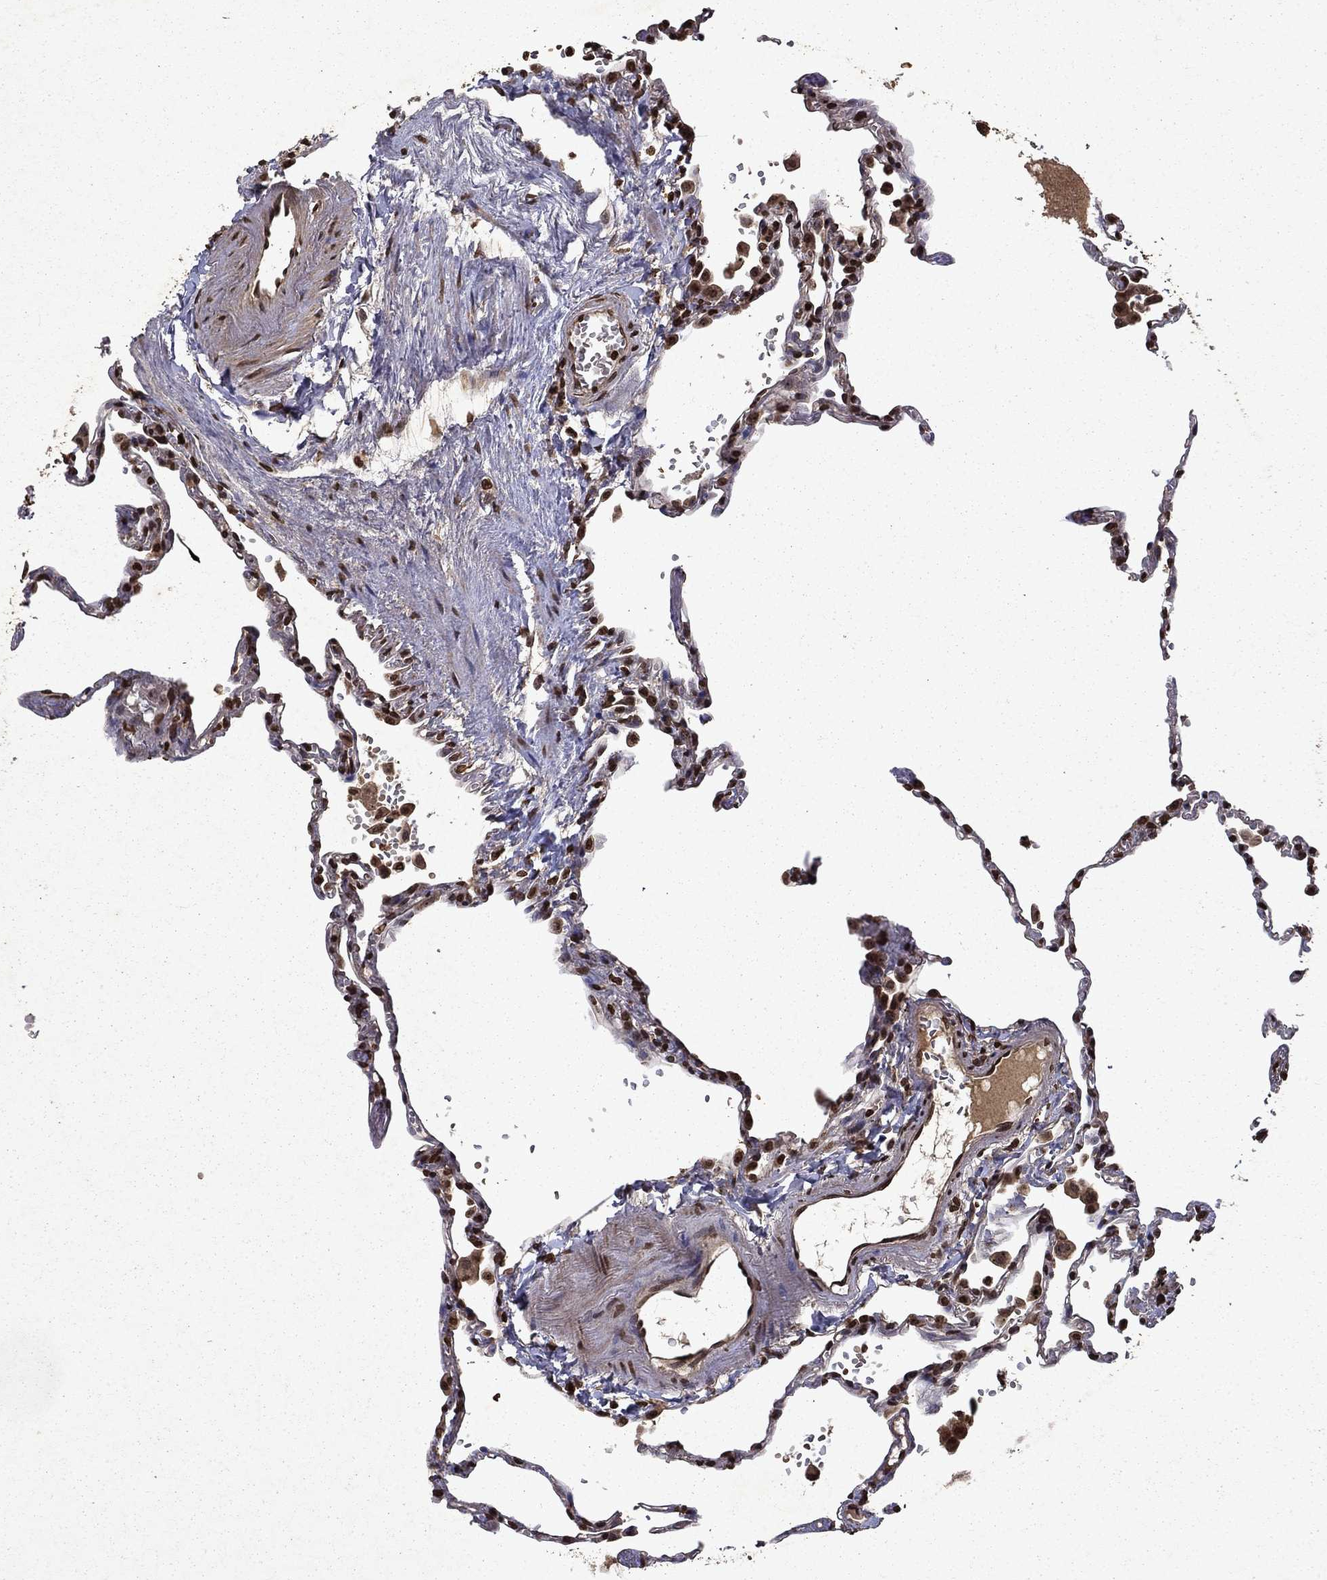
{"staining": {"intensity": "moderate", "quantity": "25%-75%", "location": "nuclear"}, "tissue": "lung", "cell_type": "Alveolar cells", "image_type": "normal", "snomed": [{"axis": "morphology", "description": "Normal tissue, NOS"}, {"axis": "topography", "description": "Lung"}], "caption": "A brown stain labels moderate nuclear positivity of a protein in alveolar cells of benign lung. The protein is stained brown, and the nuclei are stained in blue (DAB (3,3'-diaminobenzidine) IHC with brightfield microscopy, high magnification).", "gene": "PIN4", "patient": {"sex": "male", "age": 78}}